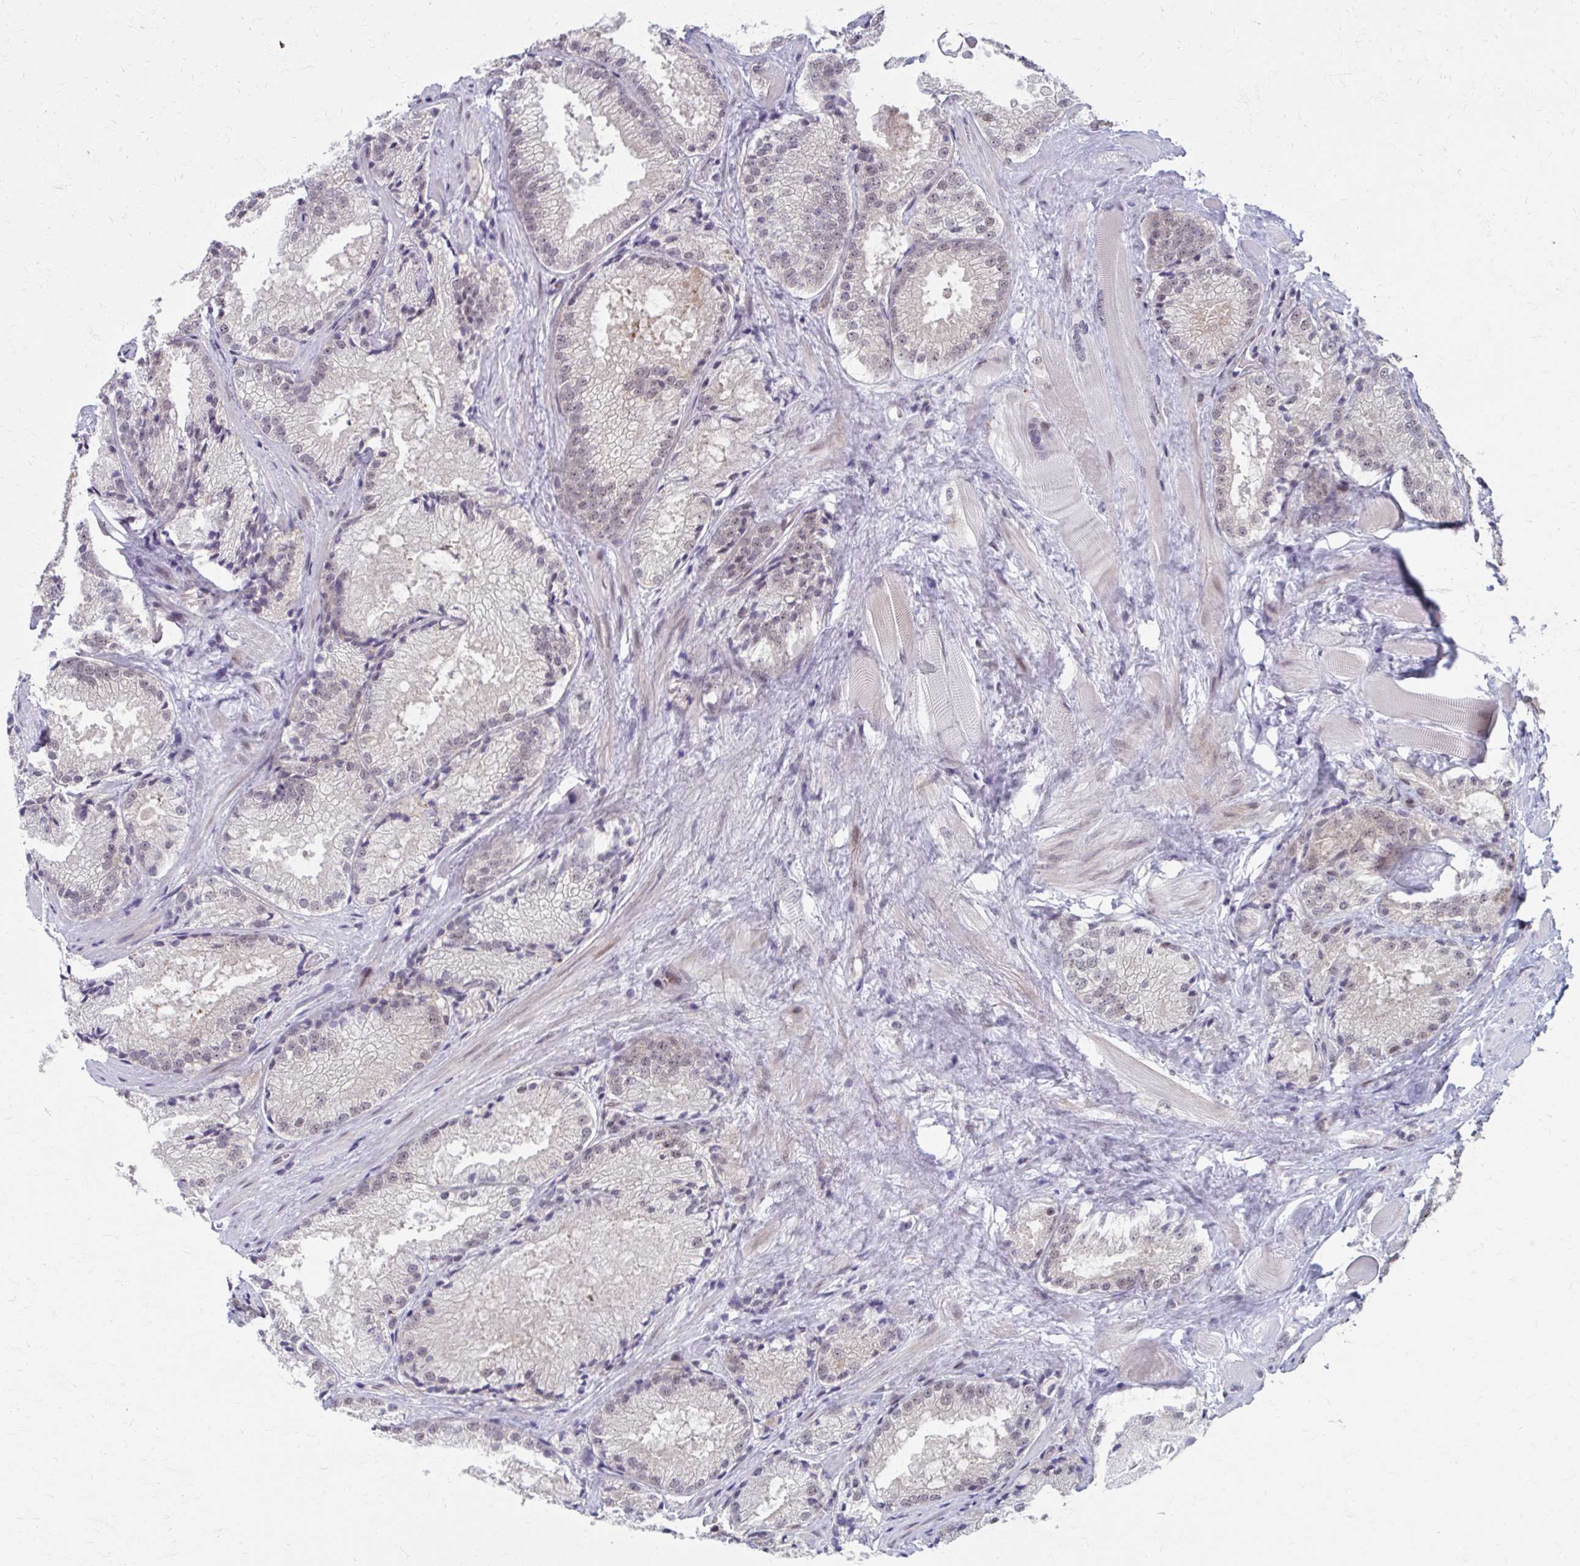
{"staining": {"intensity": "weak", "quantity": "25%-75%", "location": "nuclear"}, "tissue": "prostate cancer", "cell_type": "Tumor cells", "image_type": "cancer", "snomed": [{"axis": "morphology", "description": "Adenocarcinoma, High grade"}, {"axis": "topography", "description": "Prostate"}], "caption": "High-magnification brightfield microscopy of prostate high-grade adenocarcinoma stained with DAB (brown) and counterstained with hematoxylin (blue). tumor cells exhibit weak nuclear expression is identified in approximately25%-75% of cells.", "gene": "SETBP1", "patient": {"sex": "male", "age": 68}}